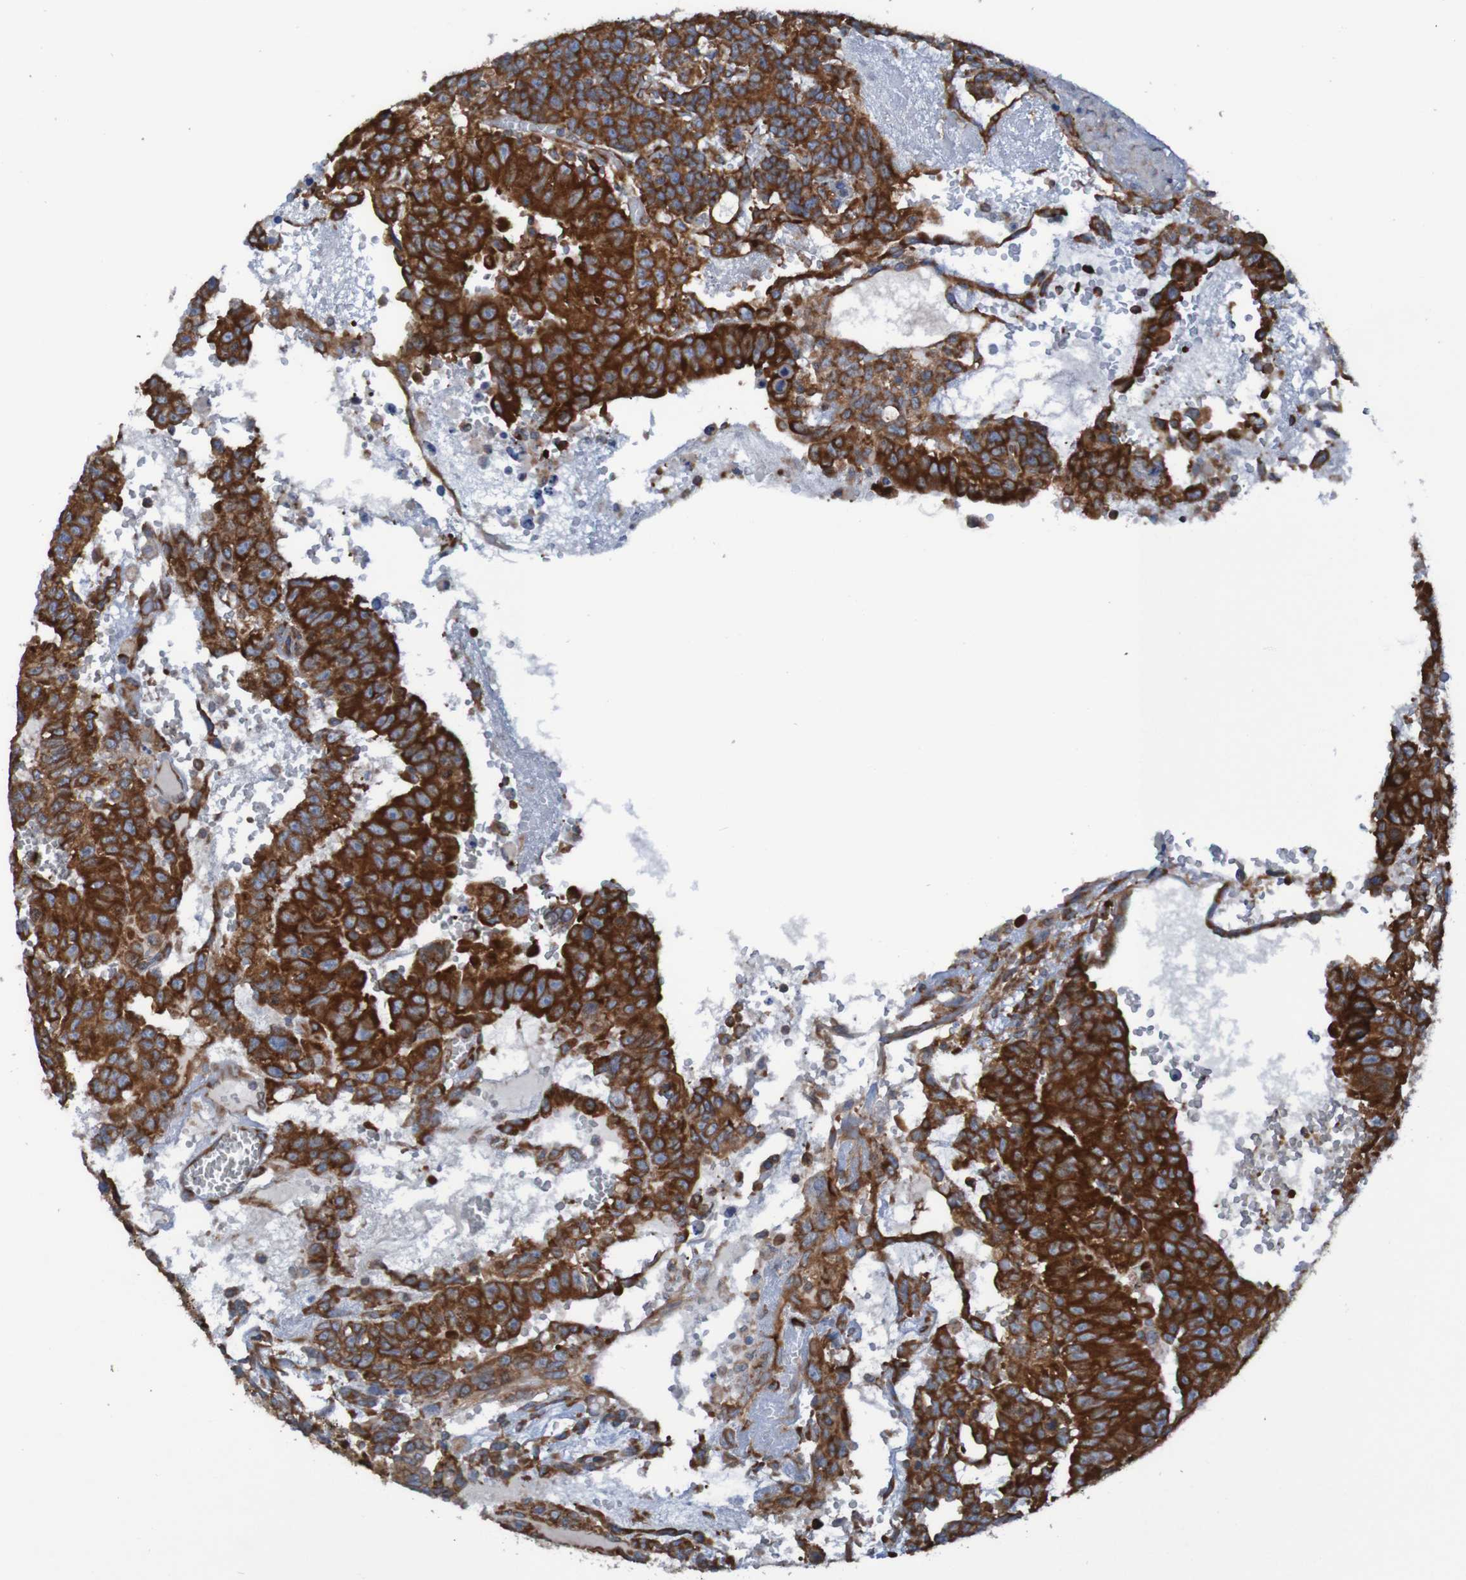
{"staining": {"intensity": "strong", "quantity": ">75%", "location": "cytoplasmic/membranous"}, "tissue": "testis cancer", "cell_type": "Tumor cells", "image_type": "cancer", "snomed": [{"axis": "morphology", "description": "Seminoma, NOS"}, {"axis": "morphology", "description": "Carcinoma, Embryonal, NOS"}, {"axis": "topography", "description": "Testis"}], "caption": "Protein staining of testis cancer (seminoma) tissue displays strong cytoplasmic/membranous expression in about >75% of tumor cells.", "gene": "RPL10", "patient": {"sex": "male", "age": 52}}